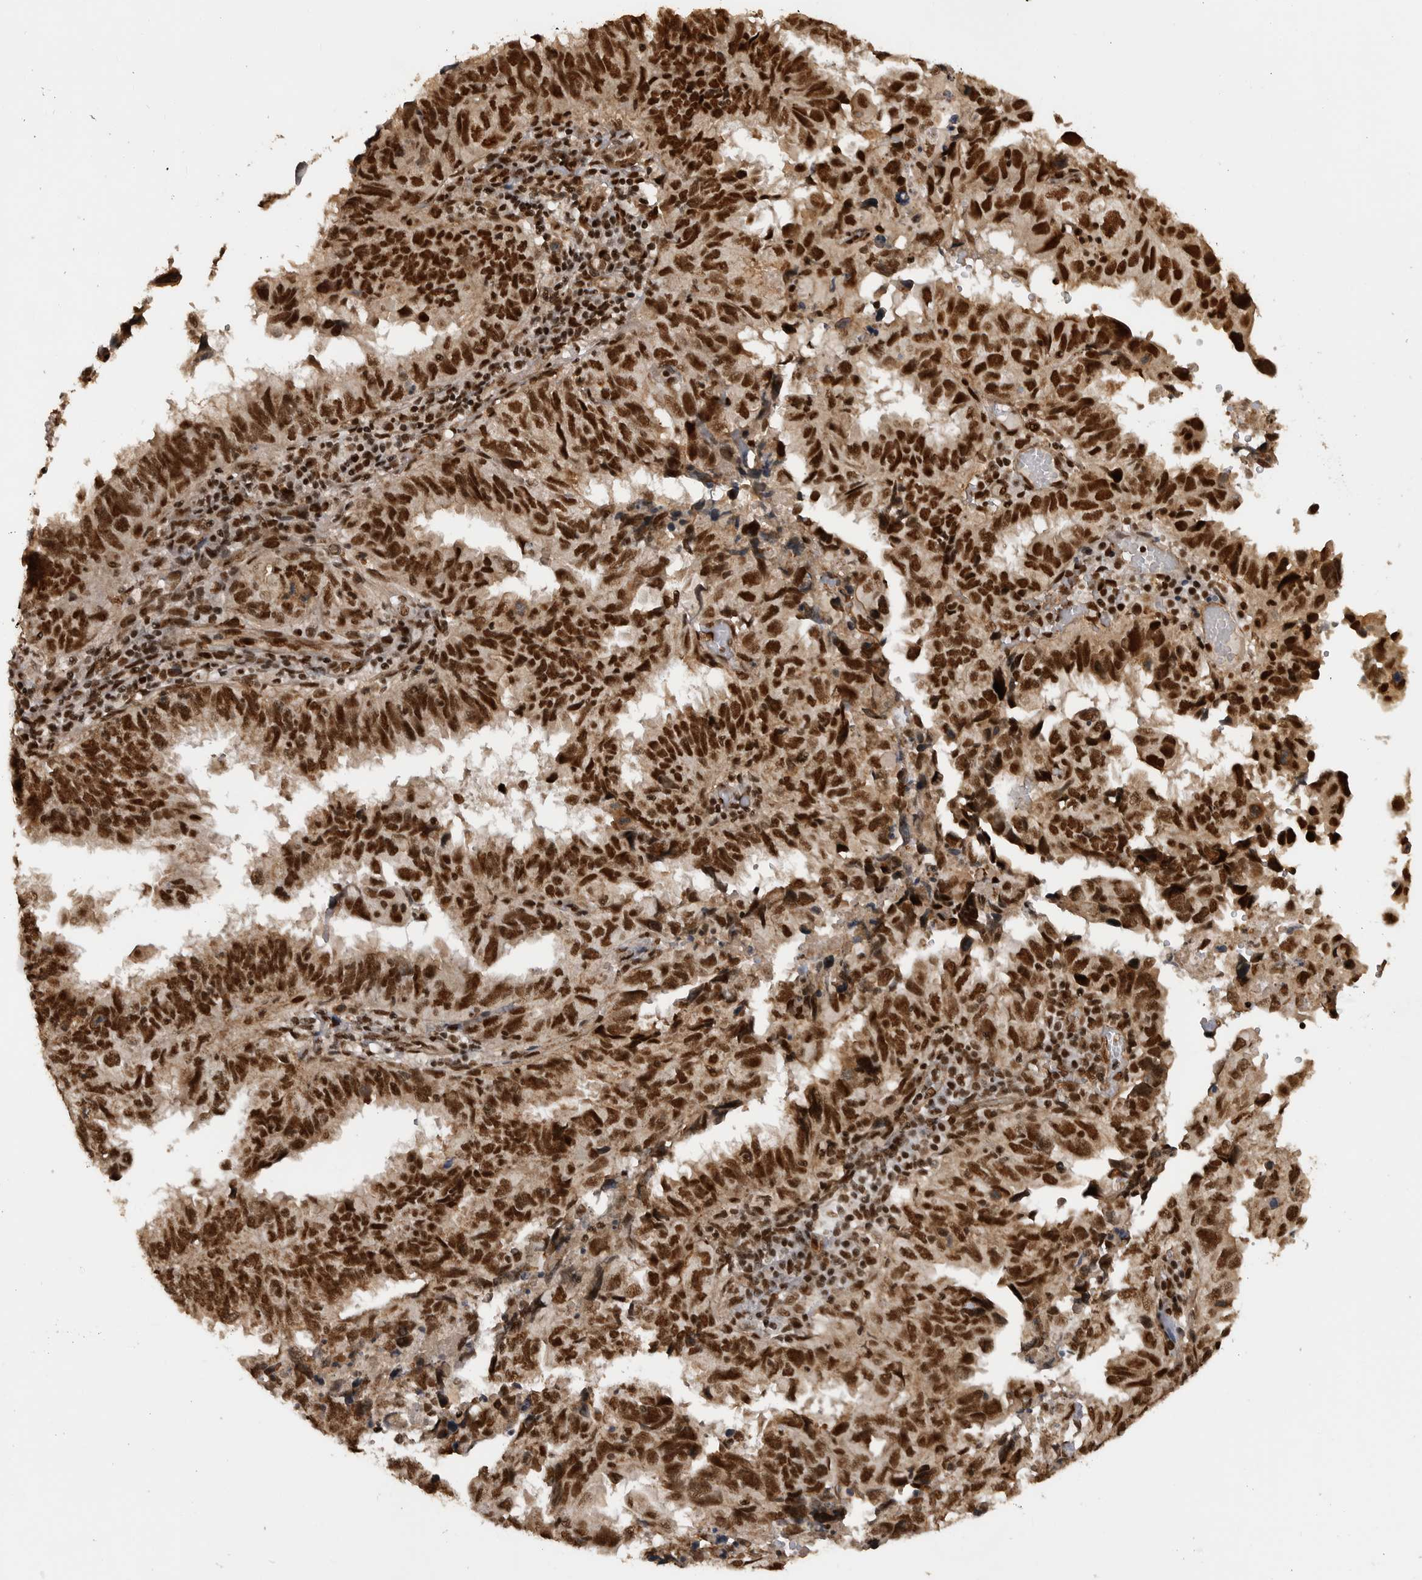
{"staining": {"intensity": "strong", "quantity": ">75%", "location": "nuclear"}, "tissue": "endometrial cancer", "cell_type": "Tumor cells", "image_type": "cancer", "snomed": [{"axis": "morphology", "description": "Adenocarcinoma, NOS"}, {"axis": "topography", "description": "Uterus"}], "caption": "Endometrial adenocarcinoma stained for a protein demonstrates strong nuclear positivity in tumor cells. (brown staining indicates protein expression, while blue staining denotes nuclei).", "gene": "PPP1R8", "patient": {"sex": "female", "age": 77}}